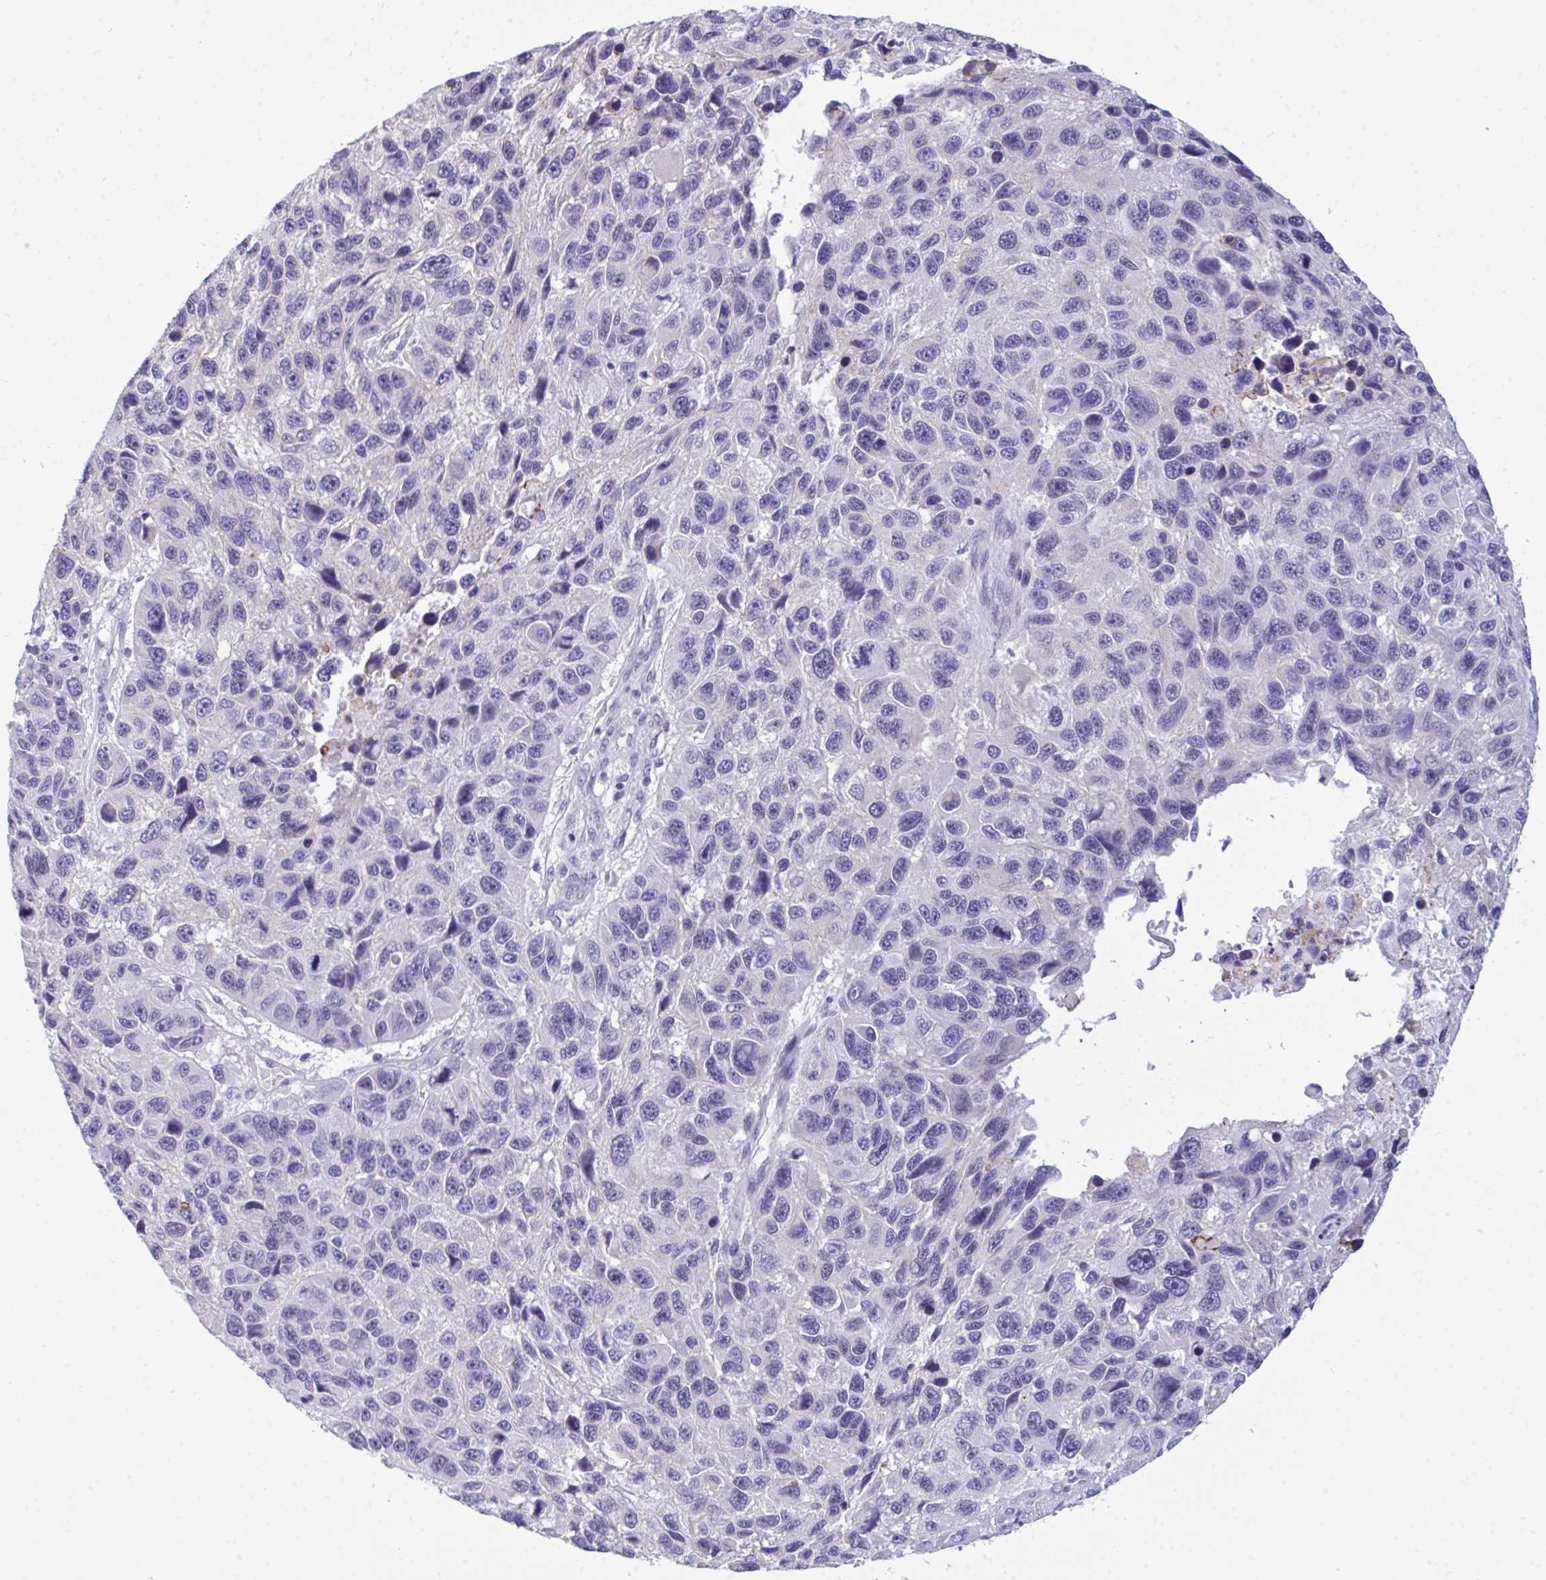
{"staining": {"intensity": "negative", "quantity": "none", "location": "none"}, "tissue": "melanoma", "cell_type": "Tumor cells", "image_type": "cancer", "snomed": [{"axis": "morphology", "description": "Malignant melanoma, NOS"}, {"axis": "topography", "description": "Skin"}], "caption": "The micrograph demonstrates no staining of tumor cells in malignant melanoma. (DAB immunohistochemistry, high magnification).", "gene": "MYH10", "patient": {"sex": "male", "age": 53}}